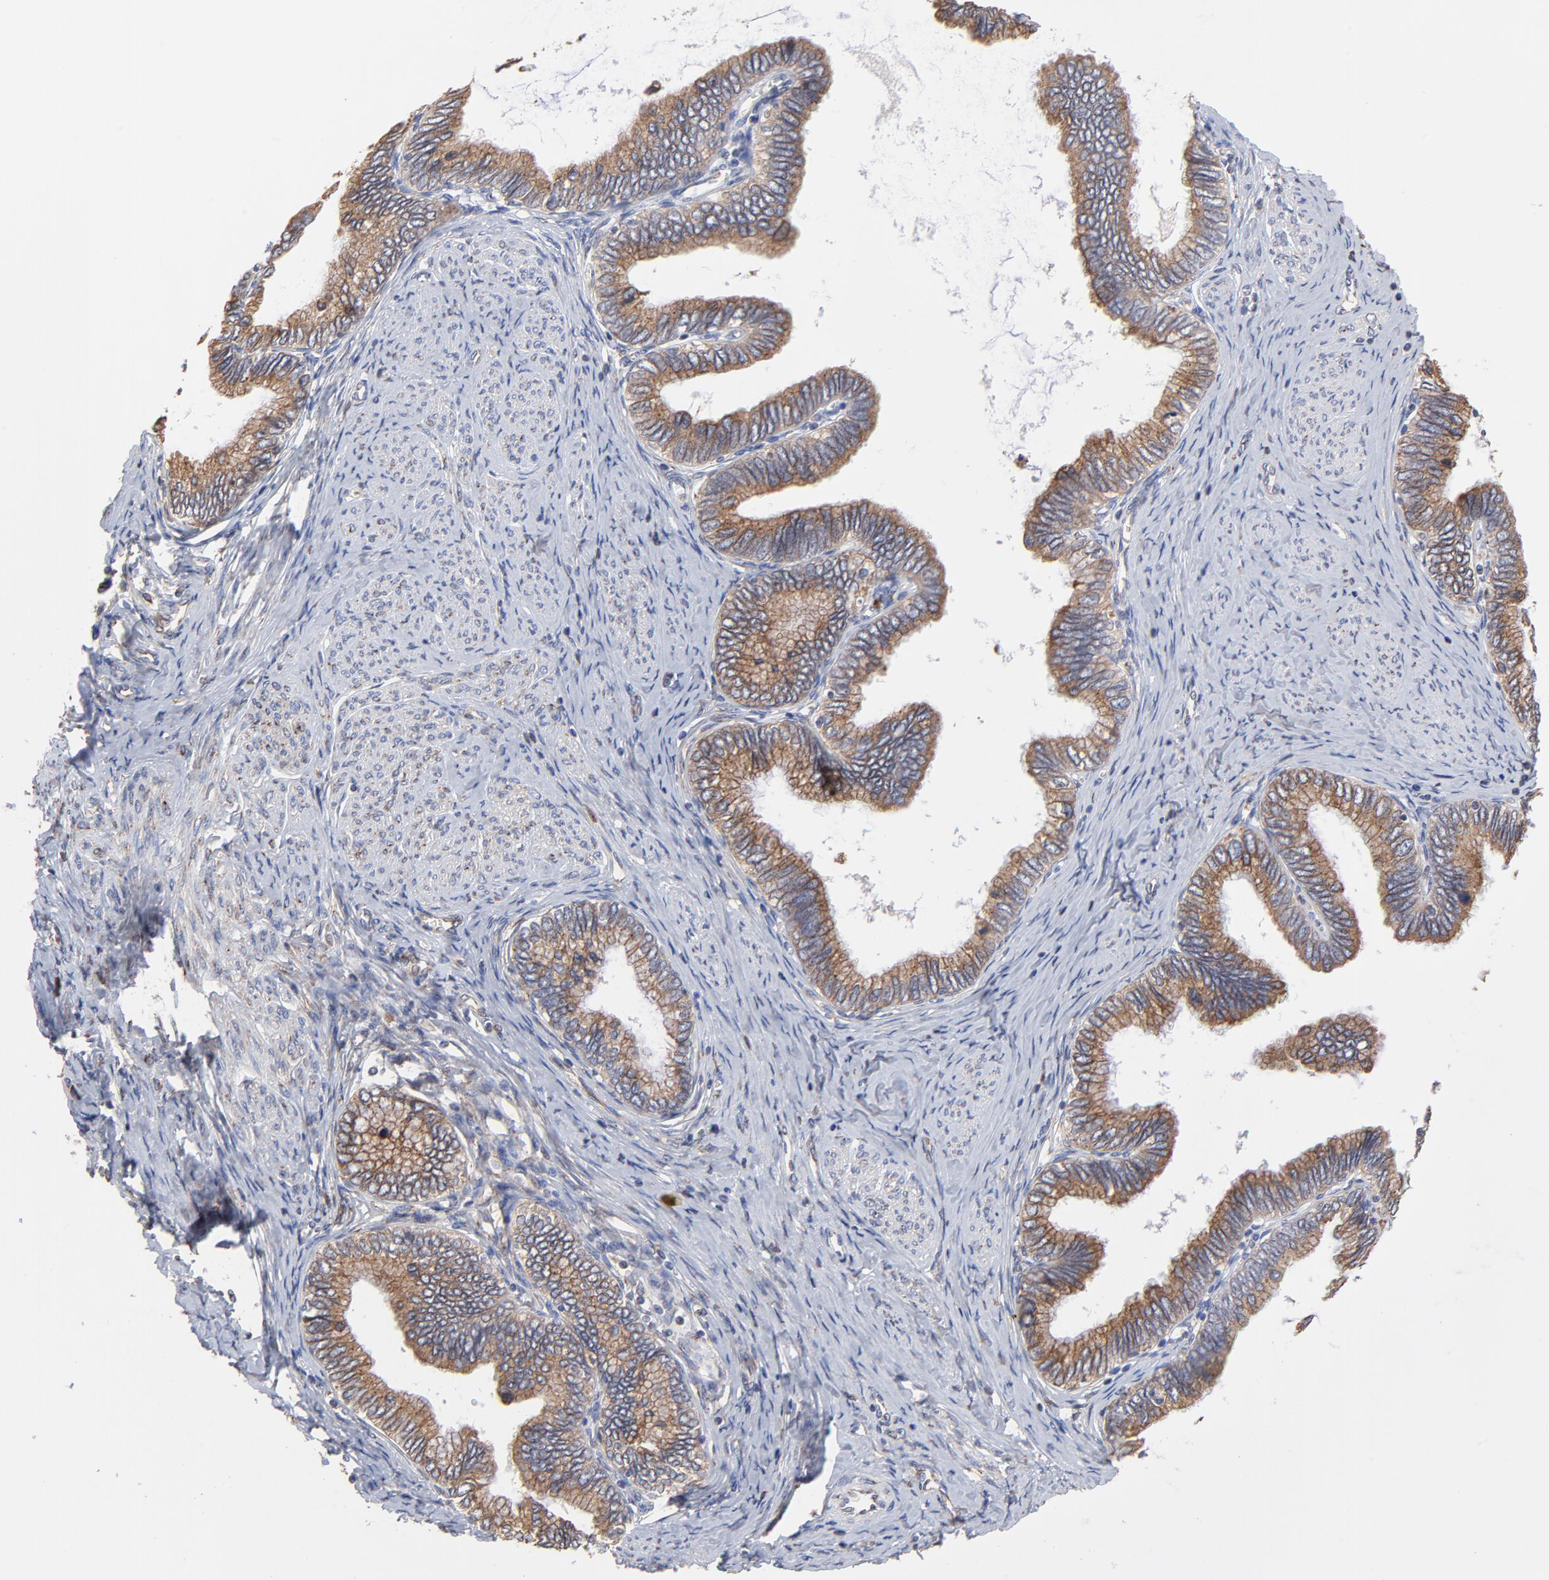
{"staining": {"intensity": "moderate", "quantity": ">75%", "location": "cytoplasmic/membranous"}, "tissue": "cervical cancer", "cell_type": "Tumor cells", "image_type": "cancer", "snomed": [{"axis": "morphology", "description": "Adenocarcinoma, NOS"}, {"axis": "topography", "description": "Cervix"}], "caption": "This is a histology image of IHC staining of cervical cancer, which shows moderate positivity in the cytoplasmic/membranous of tumor cells.", "gene": "LMAN1", "patient": {"sex": "female", "age": 49}}